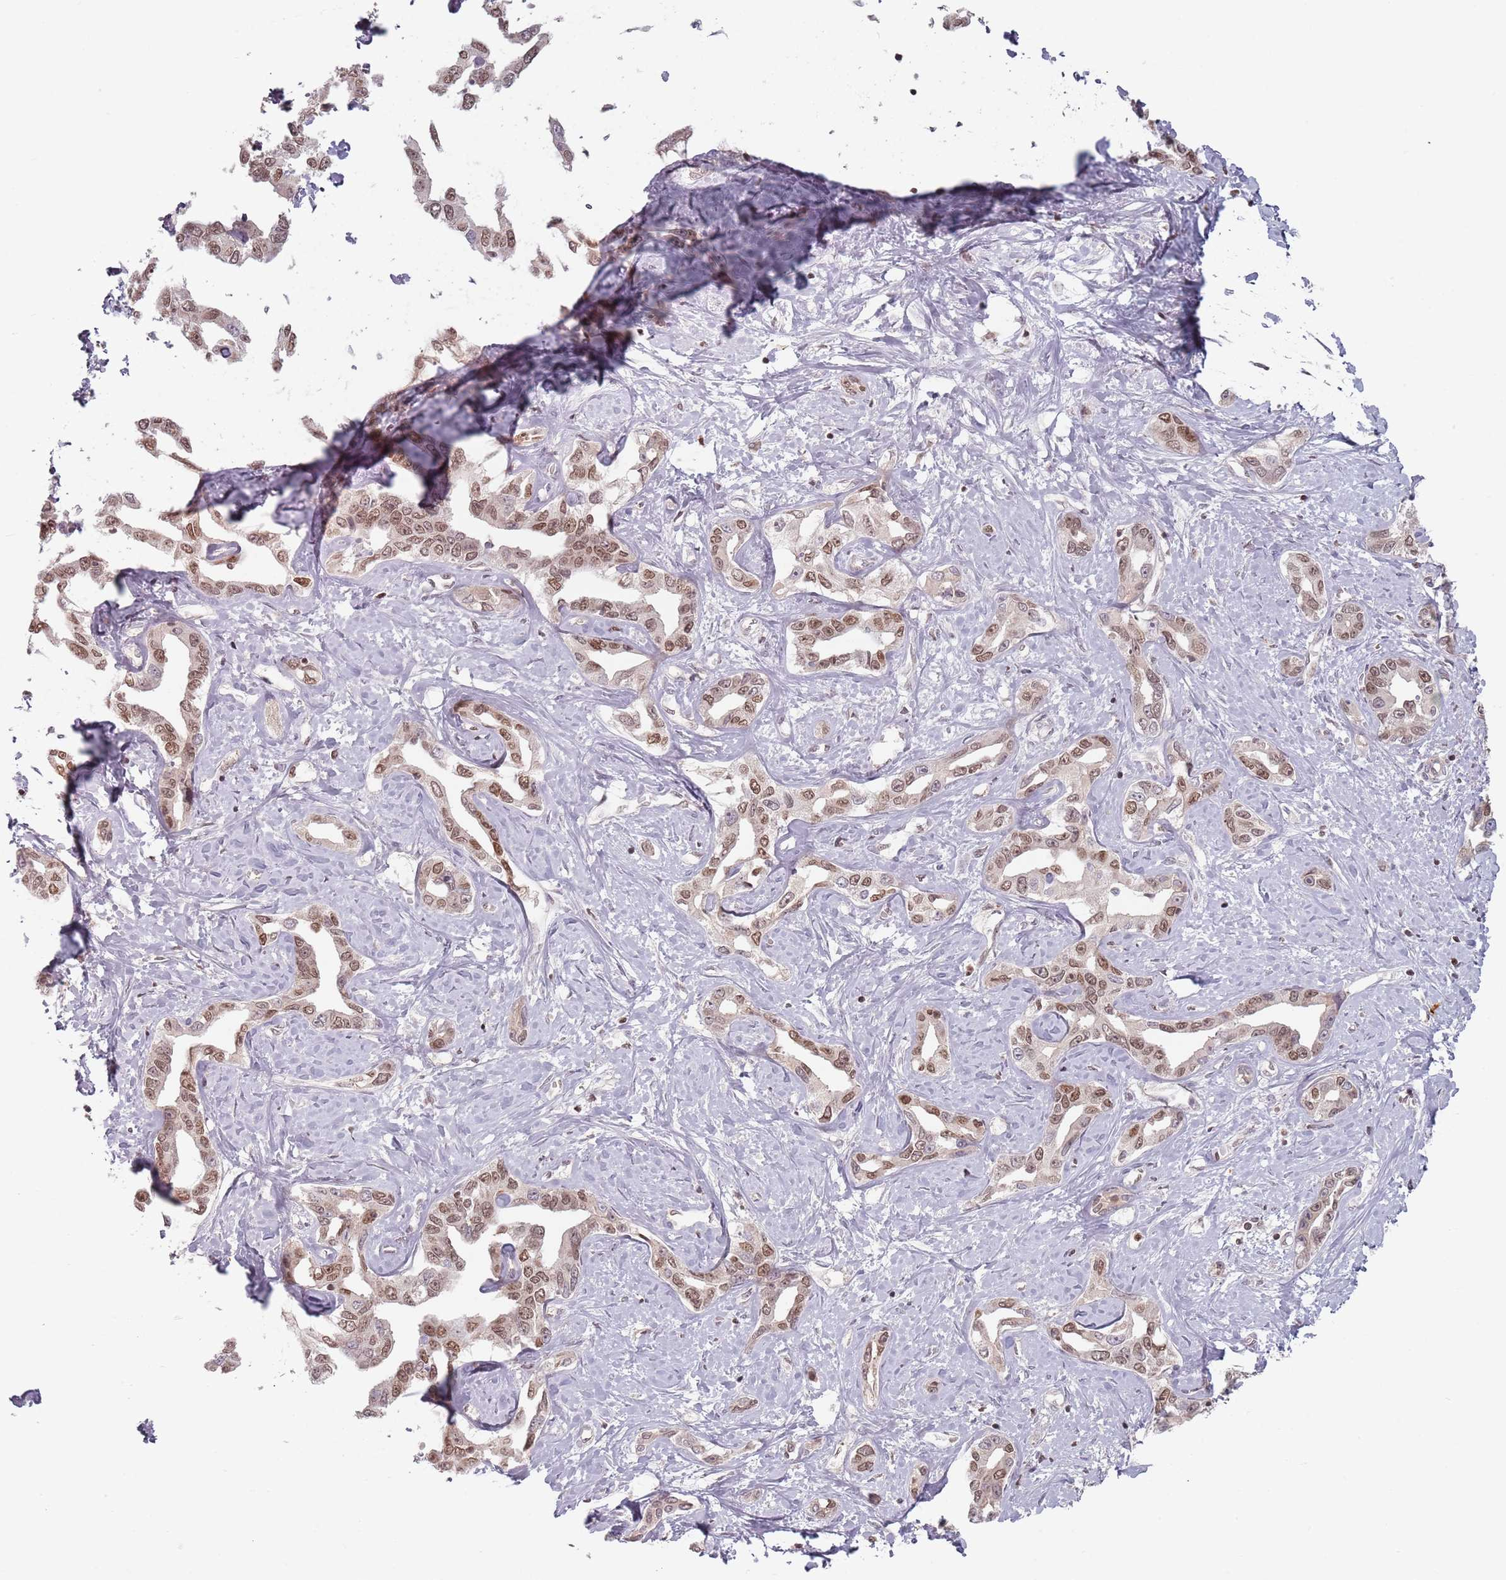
{"staining": {"intensity": "moderate", "quantity": ">75%", "location": "cytoplasmic/membranous,nuclear"}, "tissue": "liver cancer", "cell_type": "Tumor cells", "image_type": "cancer", "snomed": [{"axis": "morphology", "description": "Cholangiocarcinoma"}, {"axis": "topography", "description": "Liver"}], "caption": "Cholangiocarcinoma (liver) stained for a protein demonstrates moderate cytoplasmic/membranous and nuclear positivity in tumor cells.", "gene": "NUP50", "patient": {"sex": "male", "age": 59}}